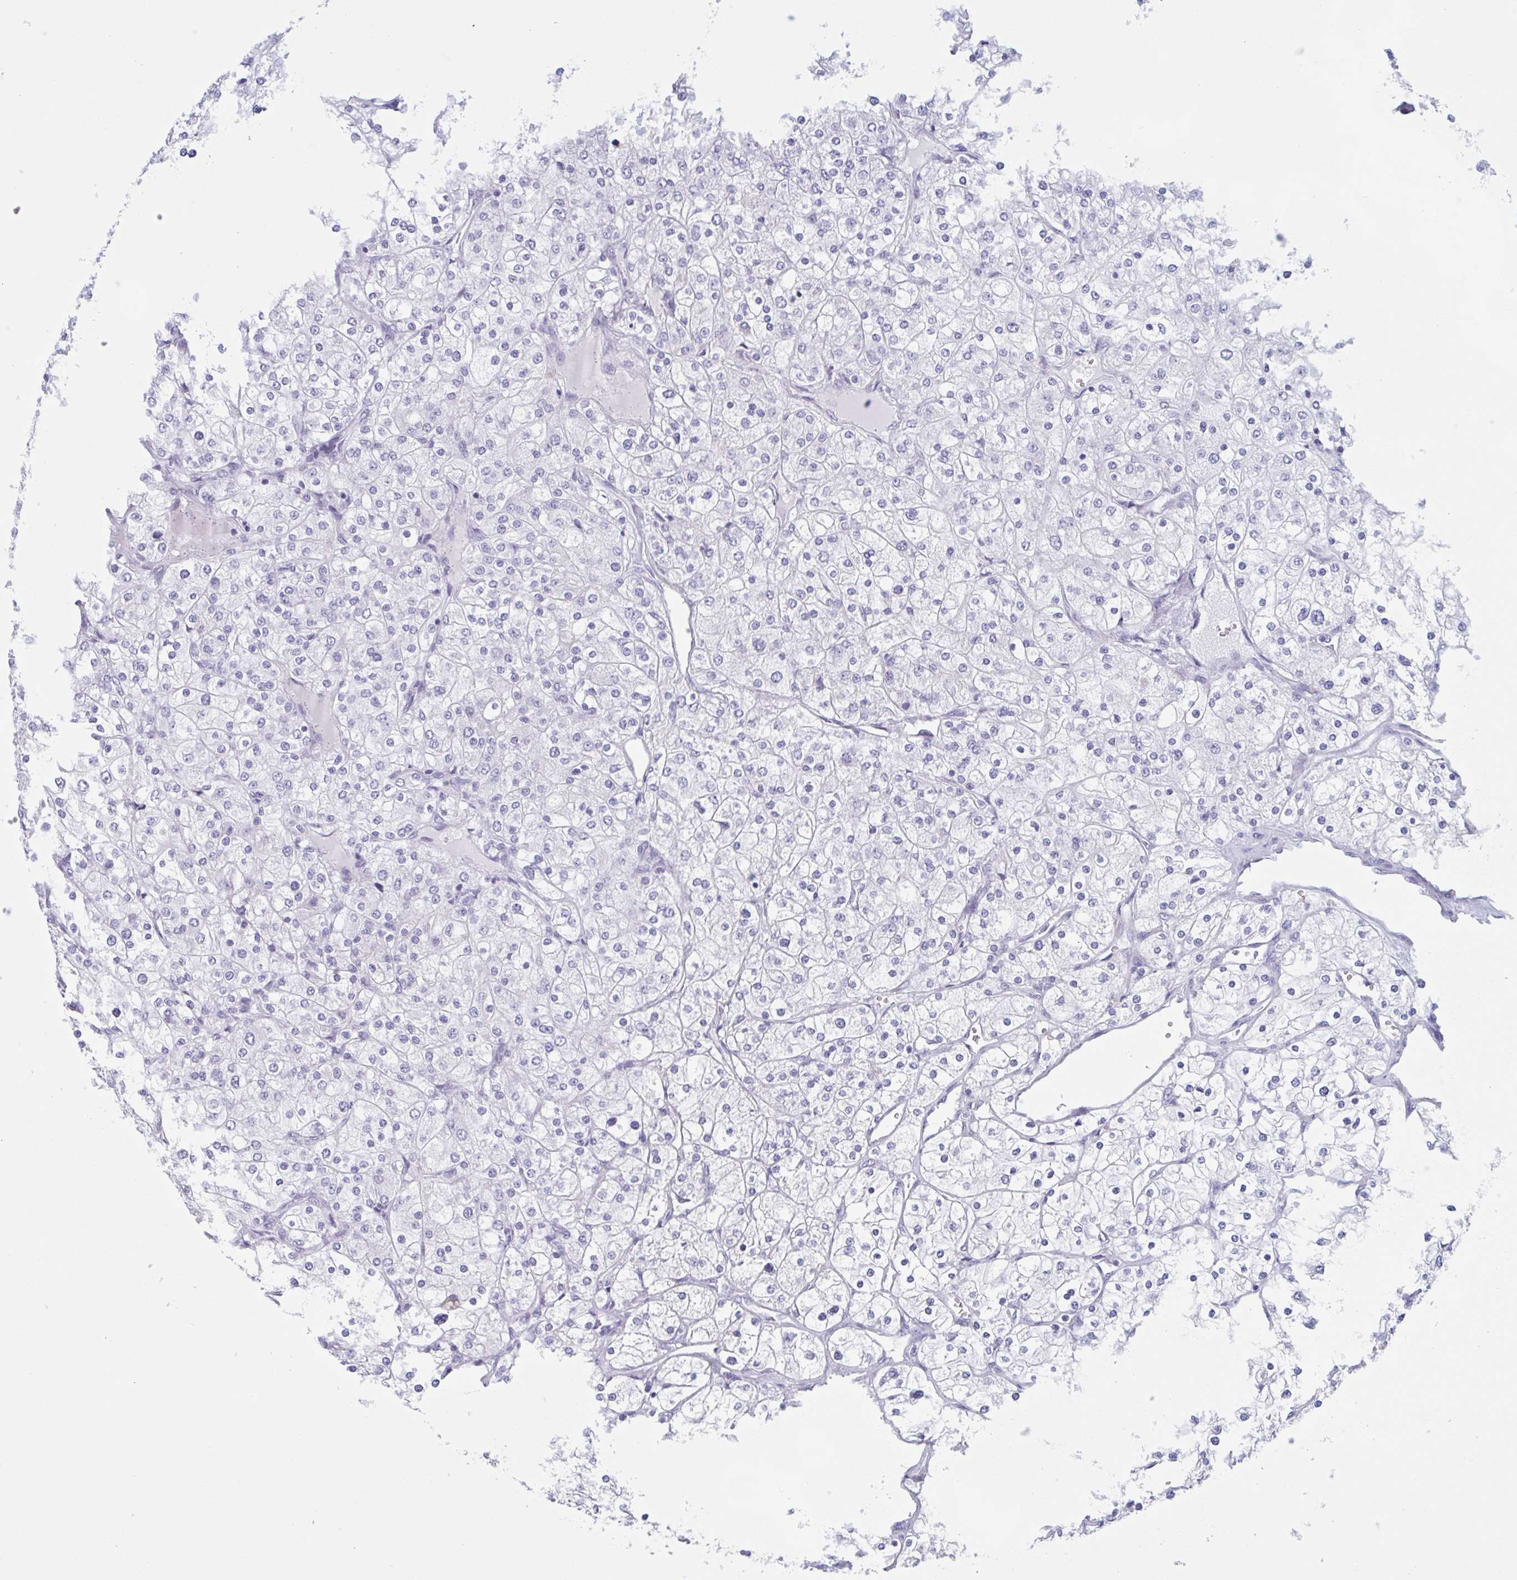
{"staining": {"intensity": "negative", "quantity": "none", "location": "none"}, "tissue": "renal cancer", "cell_type": "Tumor cells", "image_type": "cancer", "snomed": [{"axis": "morphology", "description": "Adenocarcinoma, NOS"}, {"axis": "topography", "description": "Kidney"}], "caption": "High power microscopy image of an immunohistochemistry (IHC) photomicrograph of renal cancer, revealing no significant expression in tumor cells.", "gene": "HSD11B2", "patient": {"sex": "male", "age": 80}}